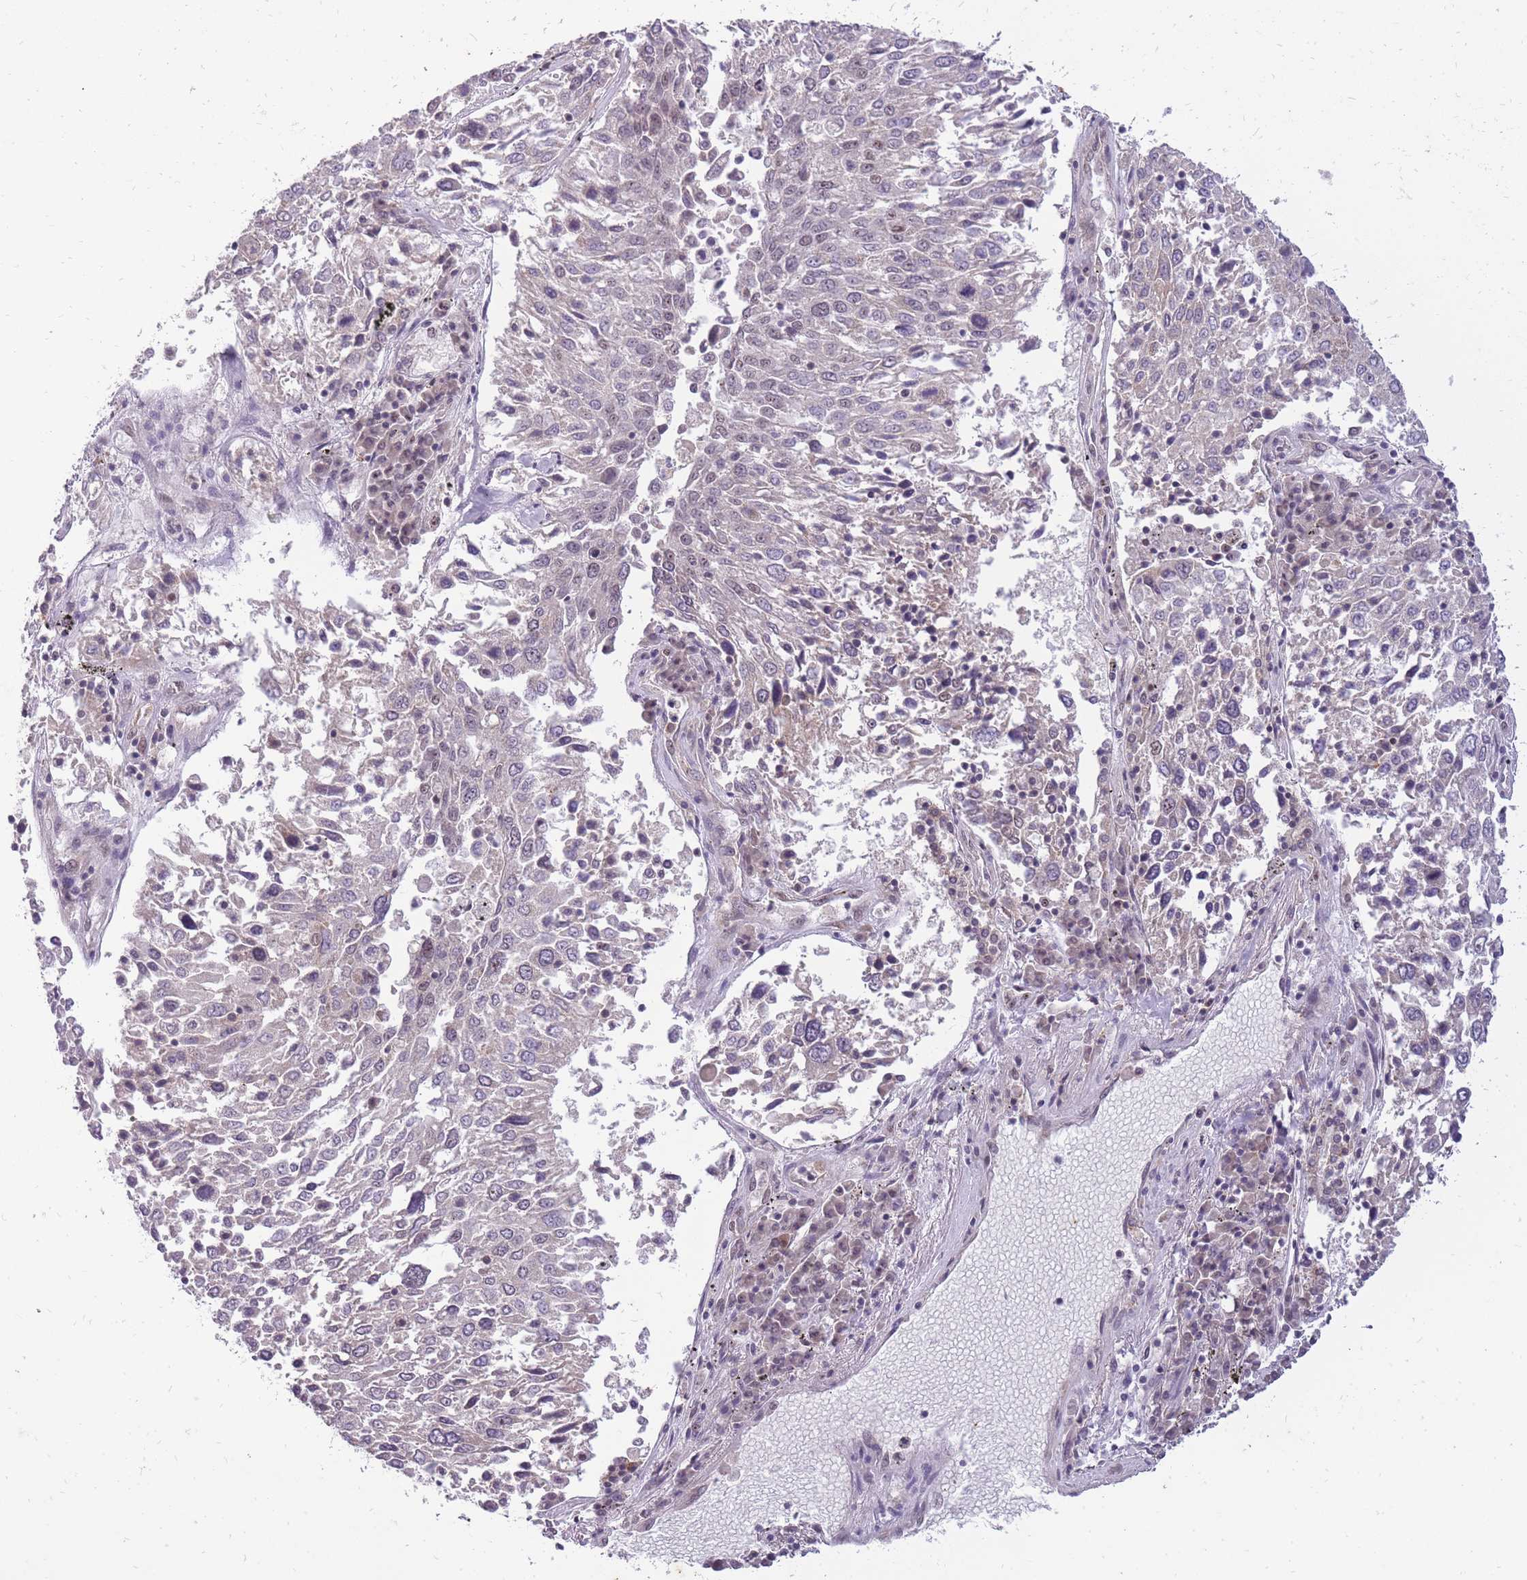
{"staining": {"intensity": "negative", "quantity": "none", "location": "none"}, "tissue": "lung cancer", "cell_type": "Tumor cells", "image_type": "cancer", "snomed": [{"axis": "morphology", "description": "Squamous cell carcinoma, NOS"}, {"axis": "topography", "description": "Lung"}], "caption": "Squamous cell carcinoma (lung) stained for a protein using immunohistochemistry shows no staining tumor cells.", "gene": "TIGD1", "patient": {"sex": "male", "age": 65}}